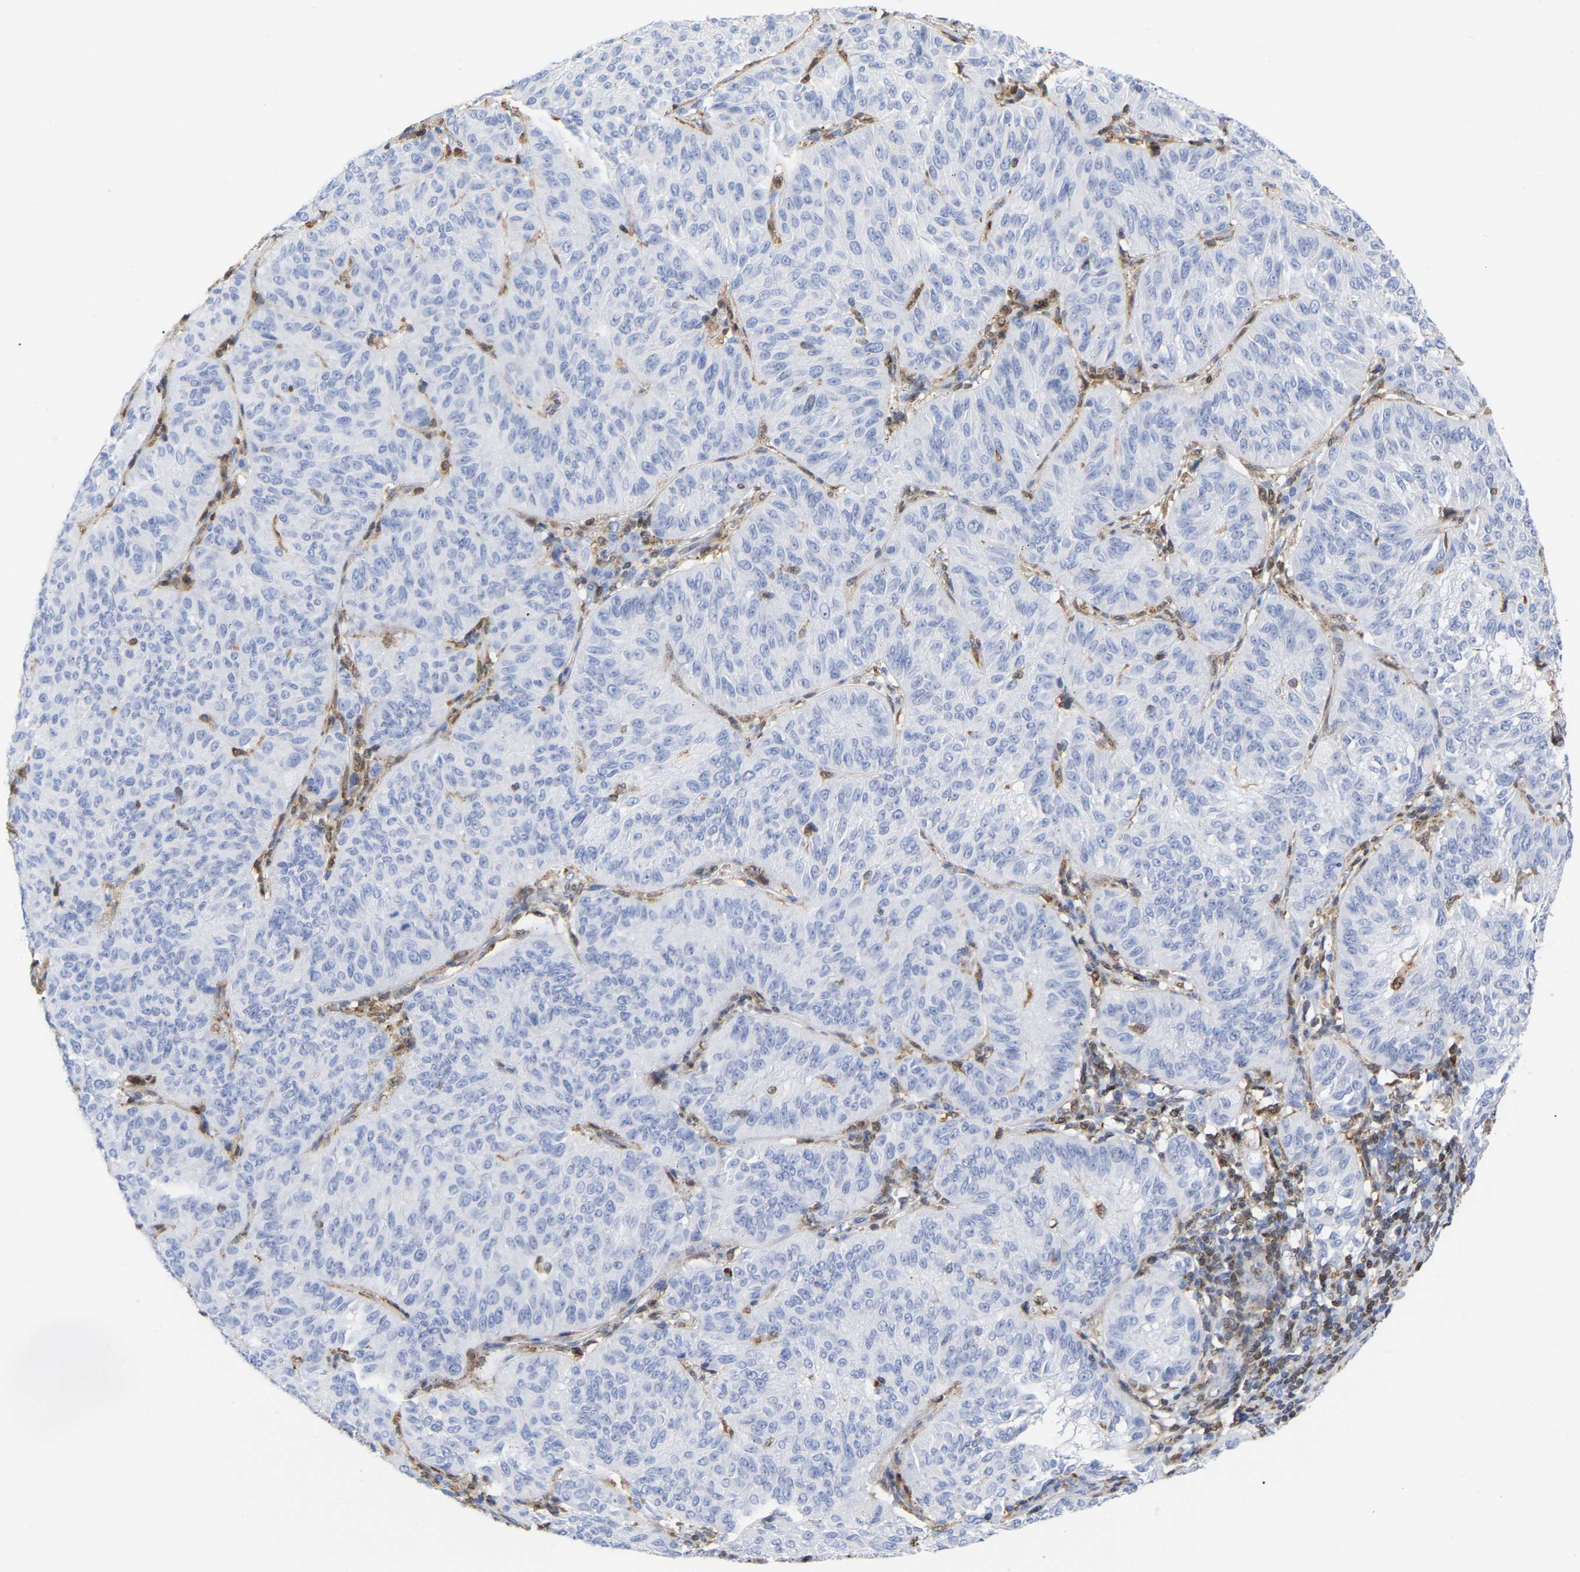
{"staining": {"intensity": "negative", "quantity": "none", "location": "none"}, "tissue": "melanoma", "cell_type": "Tumor cells", "image_type": "cancer", "snomed": [{"axis": "morphology", "description": "Malignant melanoma, NOS"}, {"axis": "topography", "description": "Skin"}], "caption": "Immunohistochemistry (IHC) image of neoplastic tissue: melanoma stained with DAB (3,3'-diaminobenzidine) shows no significant protein positivity in tumor cells.", "gene": "GIMAP4", "patient": {"sex": "female", "age": 72}}